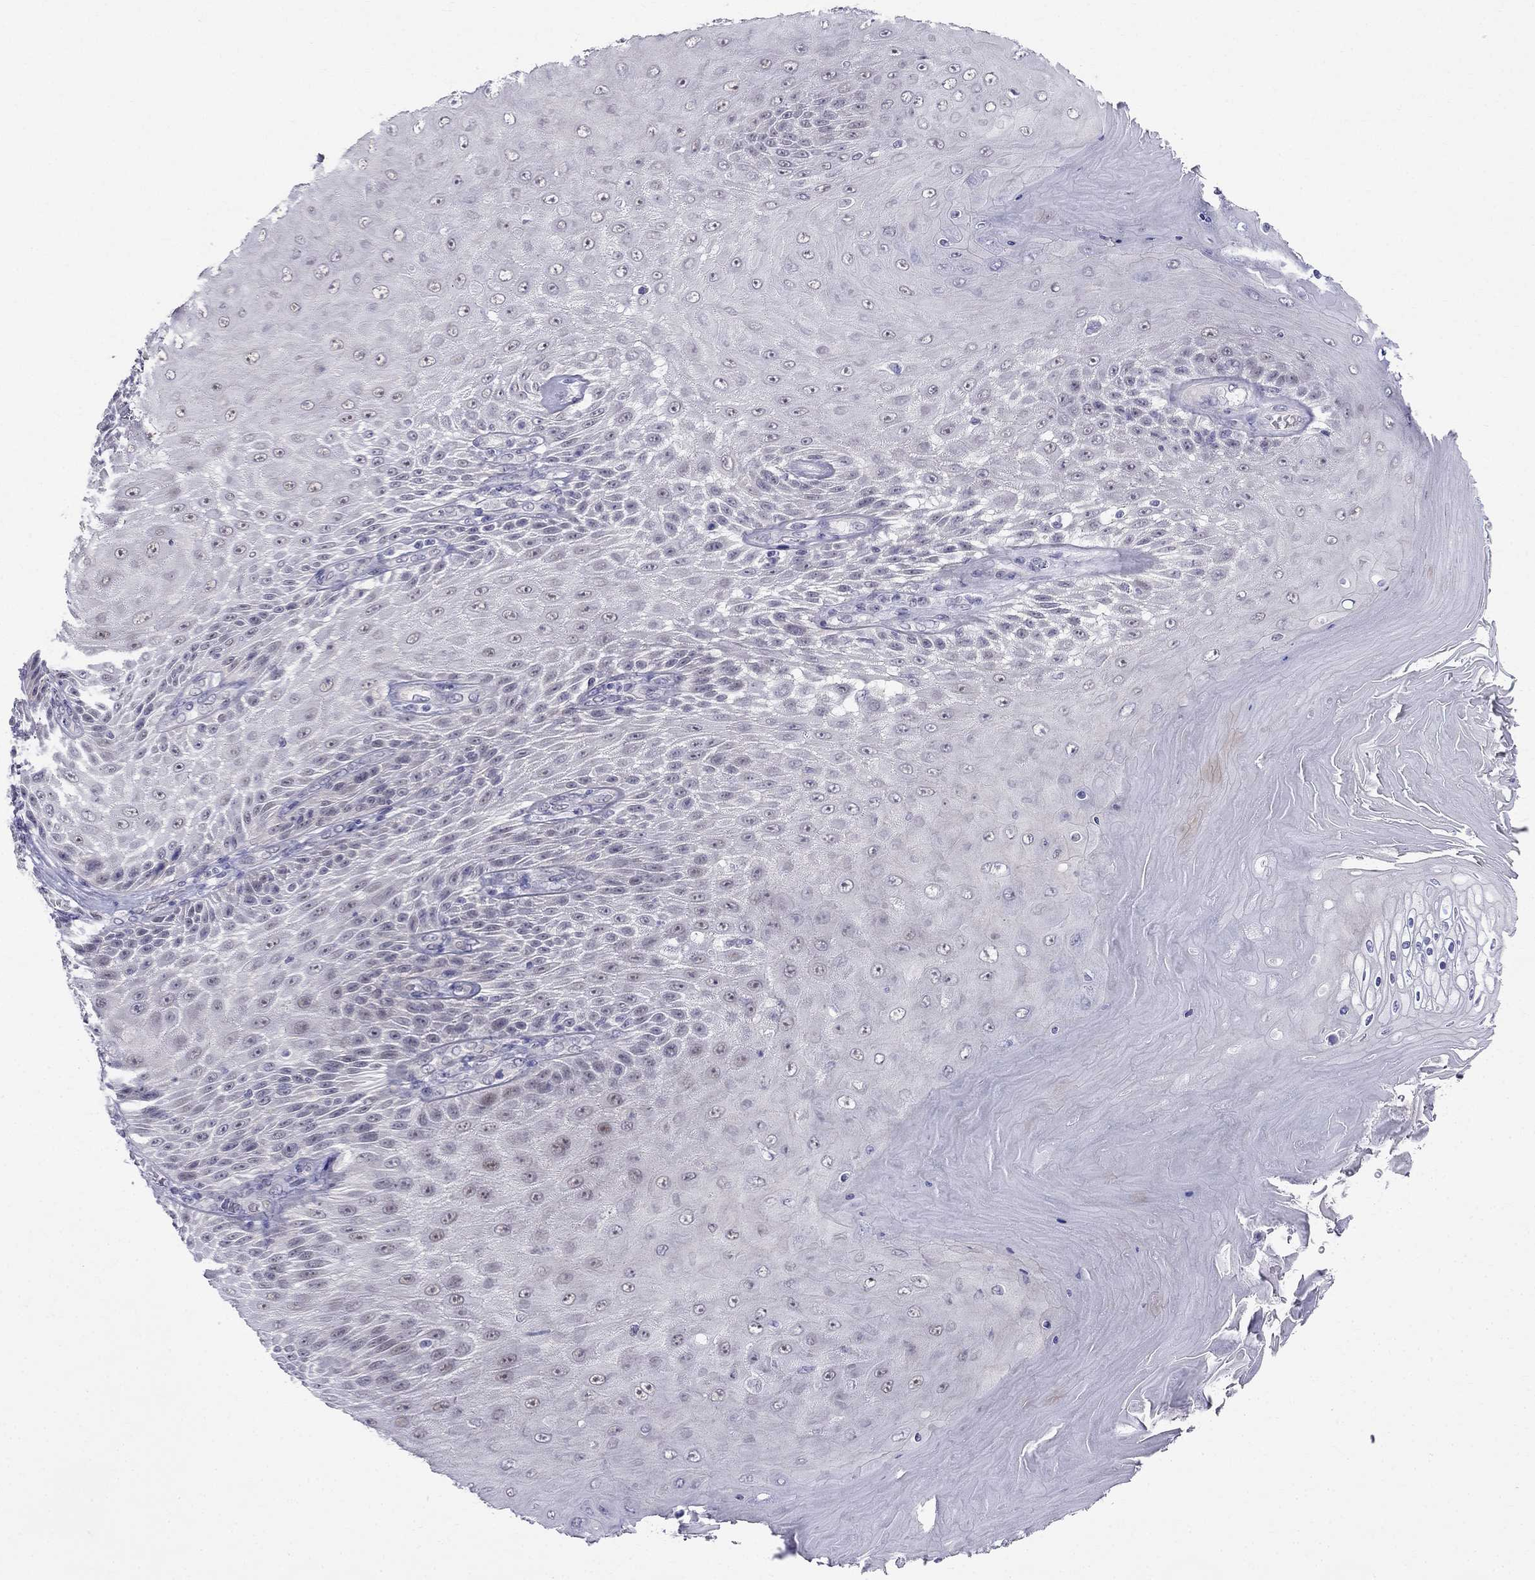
{"staining": {"intensity": "negative", "quantity": "none", "location": "none"}, "tissue": "skin cancer", "cell_type": "Tumor cells", "image_type": "cancer", "snomed": [{"axis": "morphology", "description": "Squamous cell carcinoma, NOS"}, {"axis": "topography", "description": "Skin"}], "caption": "An IHC histopathology image of squamous cell carcinoma (skin) is shown. There is no staining in tumor cells of squamous cell carcinoma (skin). (Stains: DAB (3,3'-diaminobenzidine) immunohistochemistry with hematoxylin counter stain, Microscopy: brightfield microscopy at high magnification).", "gene": "BAG5", "patient": {"sex": "male", "age": 62}}